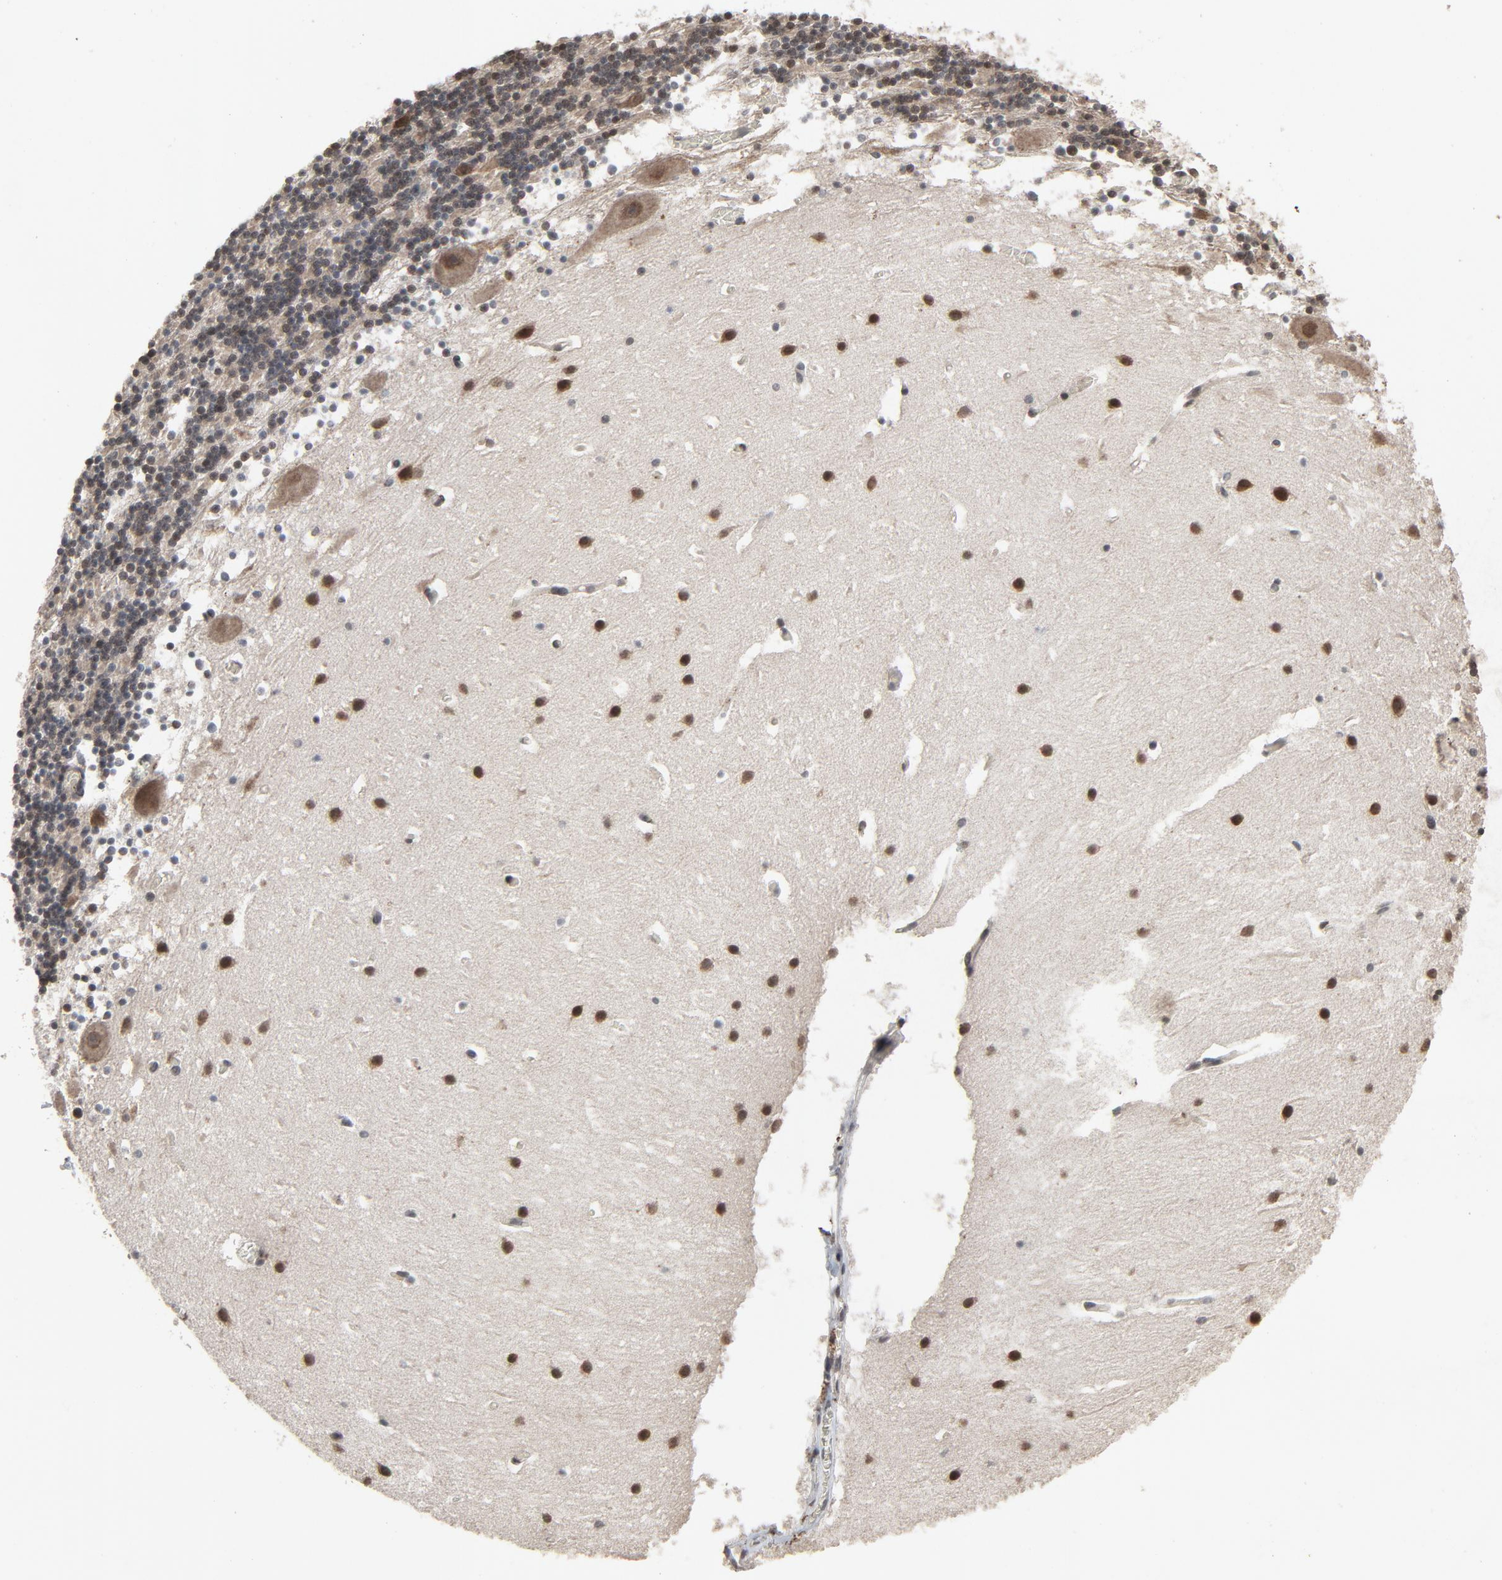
{"staining": {"intensity": "weak", "quantity": "<25%", "location": "nuclear"}, "tissue": "cerebellum", "cell_type": "Cells in granular layer", "image_type": "normal", "snomed": [{"axis": "morphology", "description": "Normal tissue, NOS"}, {"axis": "topography", "description": "Cerebellum"}], "caption": "Immunohistochemistry (IHC) micrograph of normal human cerebellum stained for a protein (brown), which reveals no staining in cells in granular layer. (DAB immunohistochemistry with hematoxylin counter stain).", "gene": "POM121", "patient": {"sex": "male", "age": 45}}